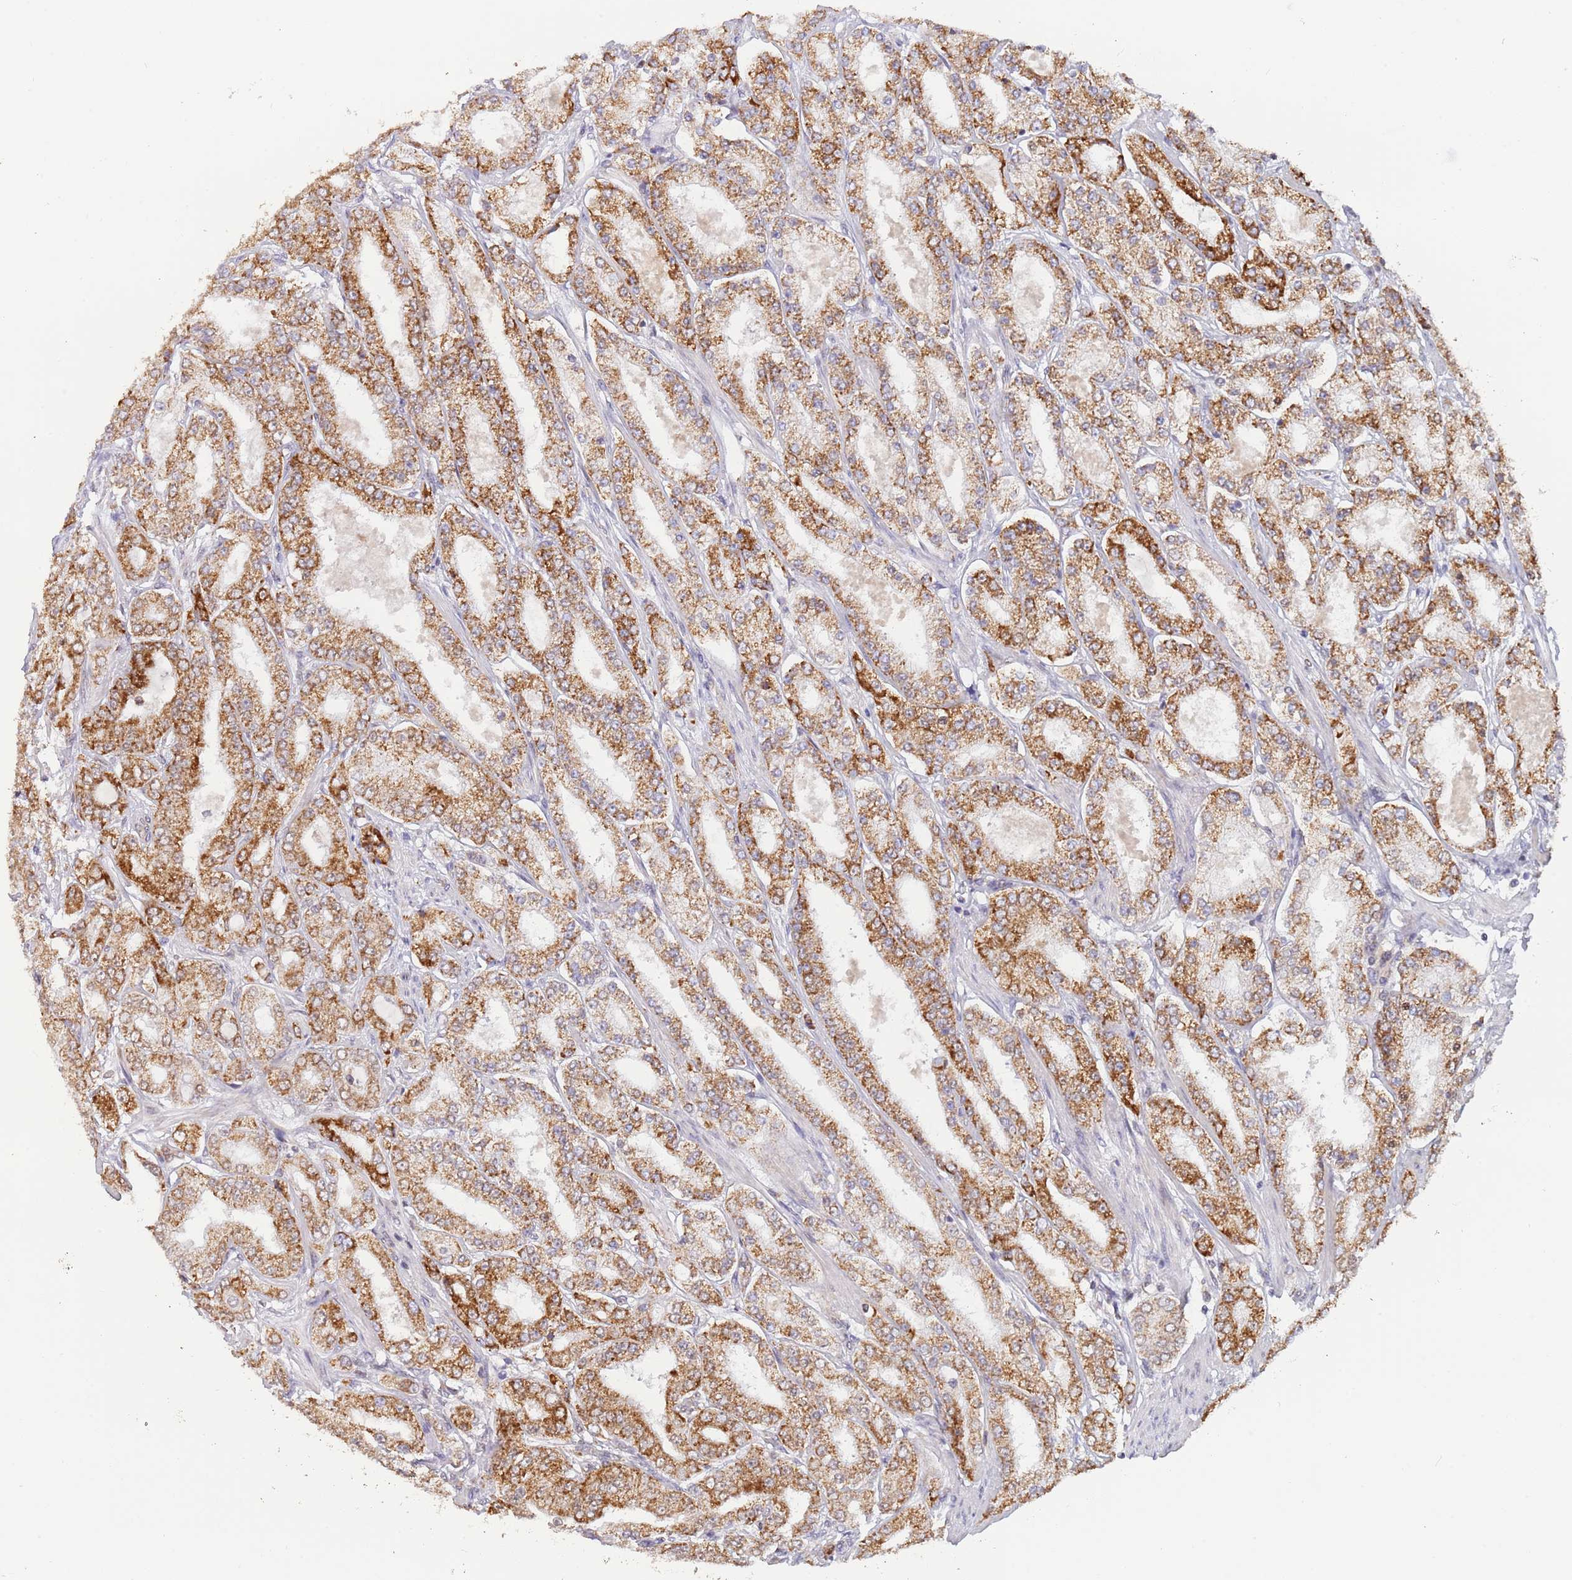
{"staining": {"intensity": "strong", "quantity": ">75%", "location": "cytoplasmic/membranous"}, "tissue": "prostate cancer", "cell_type": "Tumor cells", "image_type": "cancer", "snomed": [{"axis": "morphology", "description": "Adenocarcinoma, High grade"}, {"axis": "topography", "description": "Prostate"}], "caption": "IHC image of prostate high-grade adenocarcinoma stained for a protein (brown), which shows high levels of strong cytoplasmic/membranous expression in approximately >75% of tumor cells.", "gene": "TIMM13", "patient": {"sex": "male", "age": 68}}